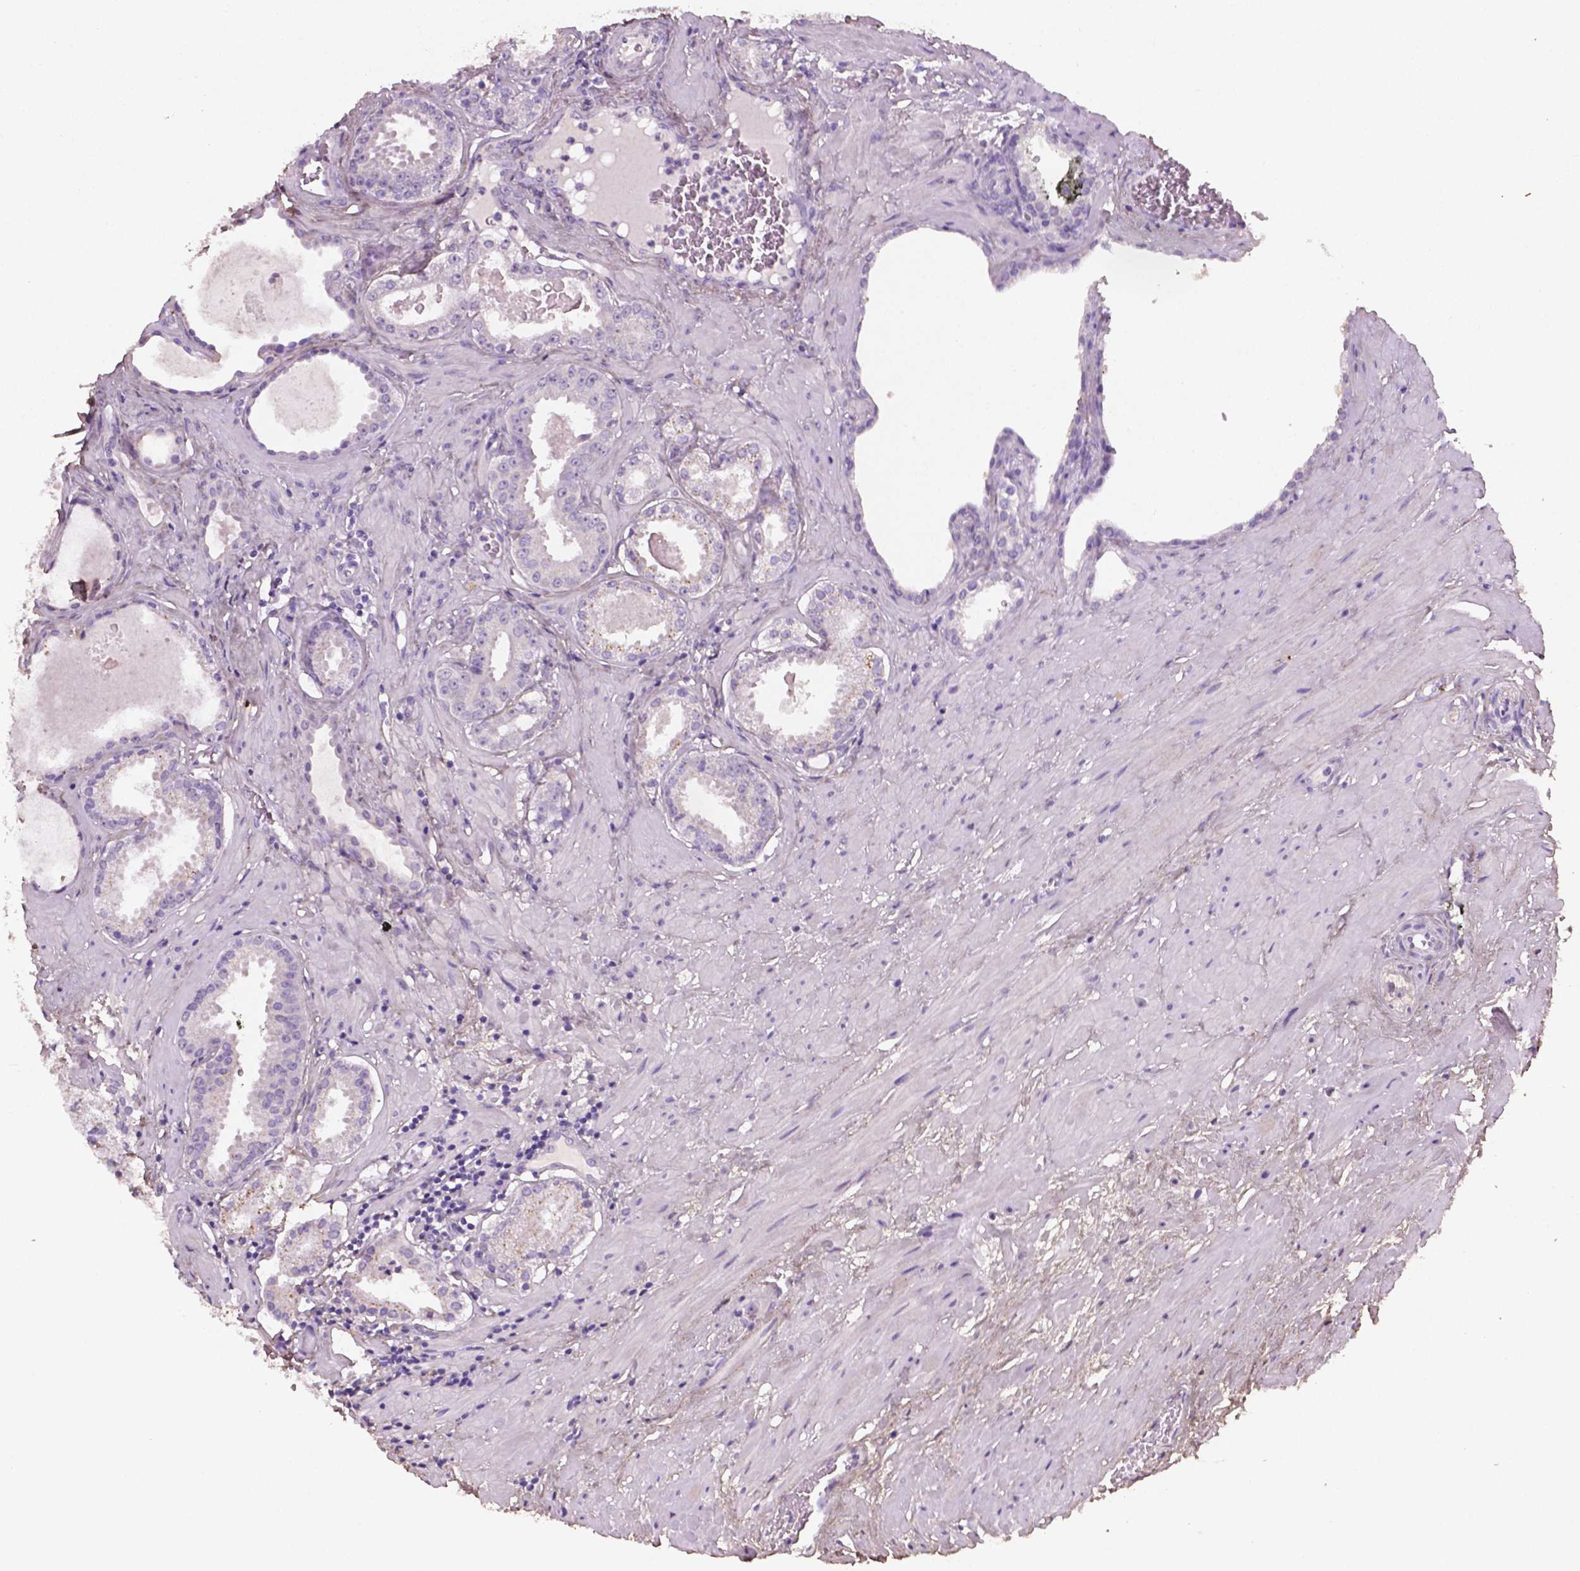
{"staining": {"intensity": "negative", "quantity": "none", "location": "none"}, "tissue": "prostate cancer", "cell_type": "Tumor cells", "image_type": "cancer", "snomed": [{"axis": "morphology", "description": "Adenocarcinoma, NOS"}, {"axis": "morphology", "description": "Adenocarcinoma, Low grade"}, {"axis": "topography", "description": "Prostate"}], "caption": "A high-resolution micrograph shows immunohistochemistry (IHC) staining of prostate cancer (low-grade adenocarcinoma), which exhibits no significant staining in tumor cells.", "gene": "DLG2", "patient": {"sex": "male", "age": 64}}